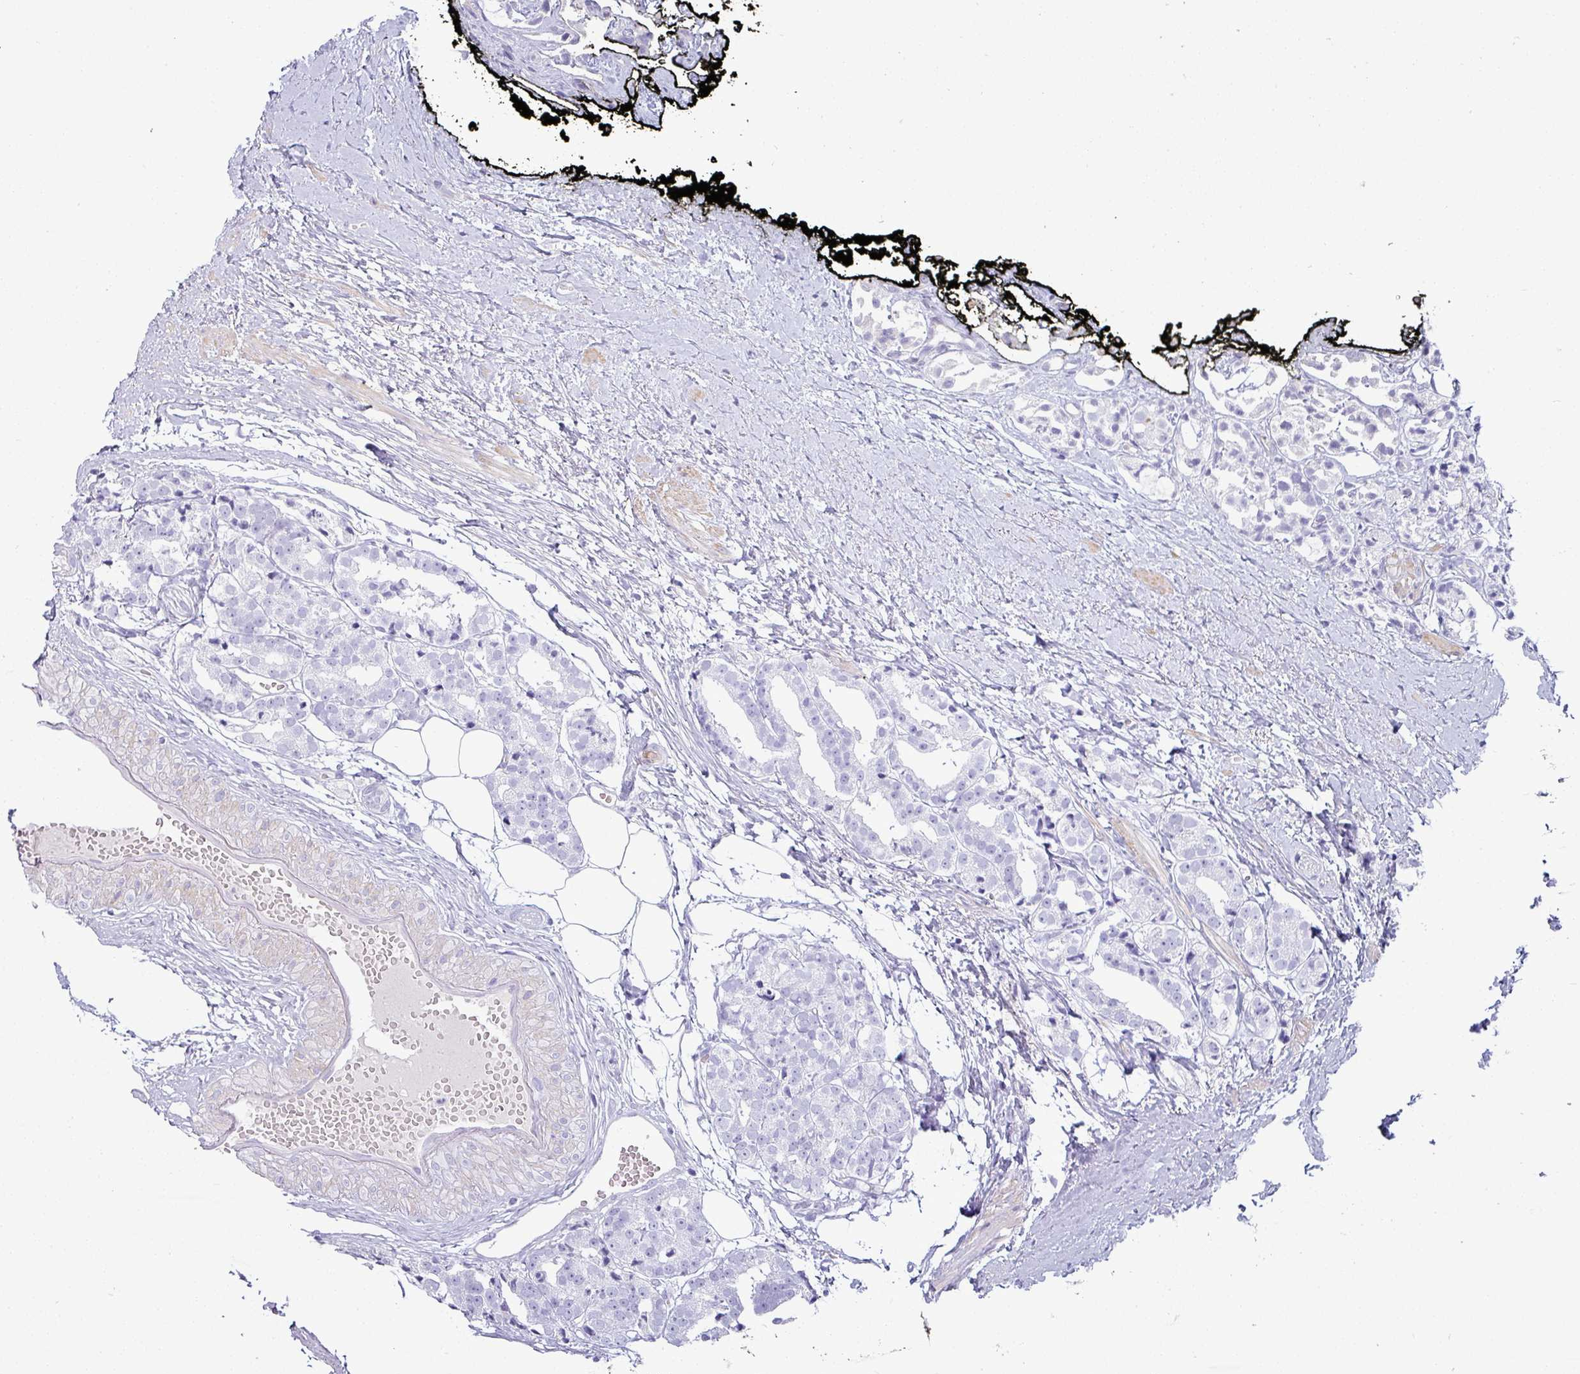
{"staining": {"intensity": "negative", "quantity": "none", "location": "none"}, "tissue": "prostate cancer", "cell_type": "Tumor cells", "image_type": "cancer", "snomed": [{"axis": "morphology", "description": "Adenocarcinoma, High grade"}, {"axis": "topography", "description": "Prostate"}], "caption": "Image shows no protein positivity in tumor cells of prostate cancer tissue. (Stains: DAB immunohistochemistry with hematoxylin counter stain, Microscopy: brightfield microscopy at high magnification).", "gene": "VCX2", "patient": {"sex": "male", "age": 71}}